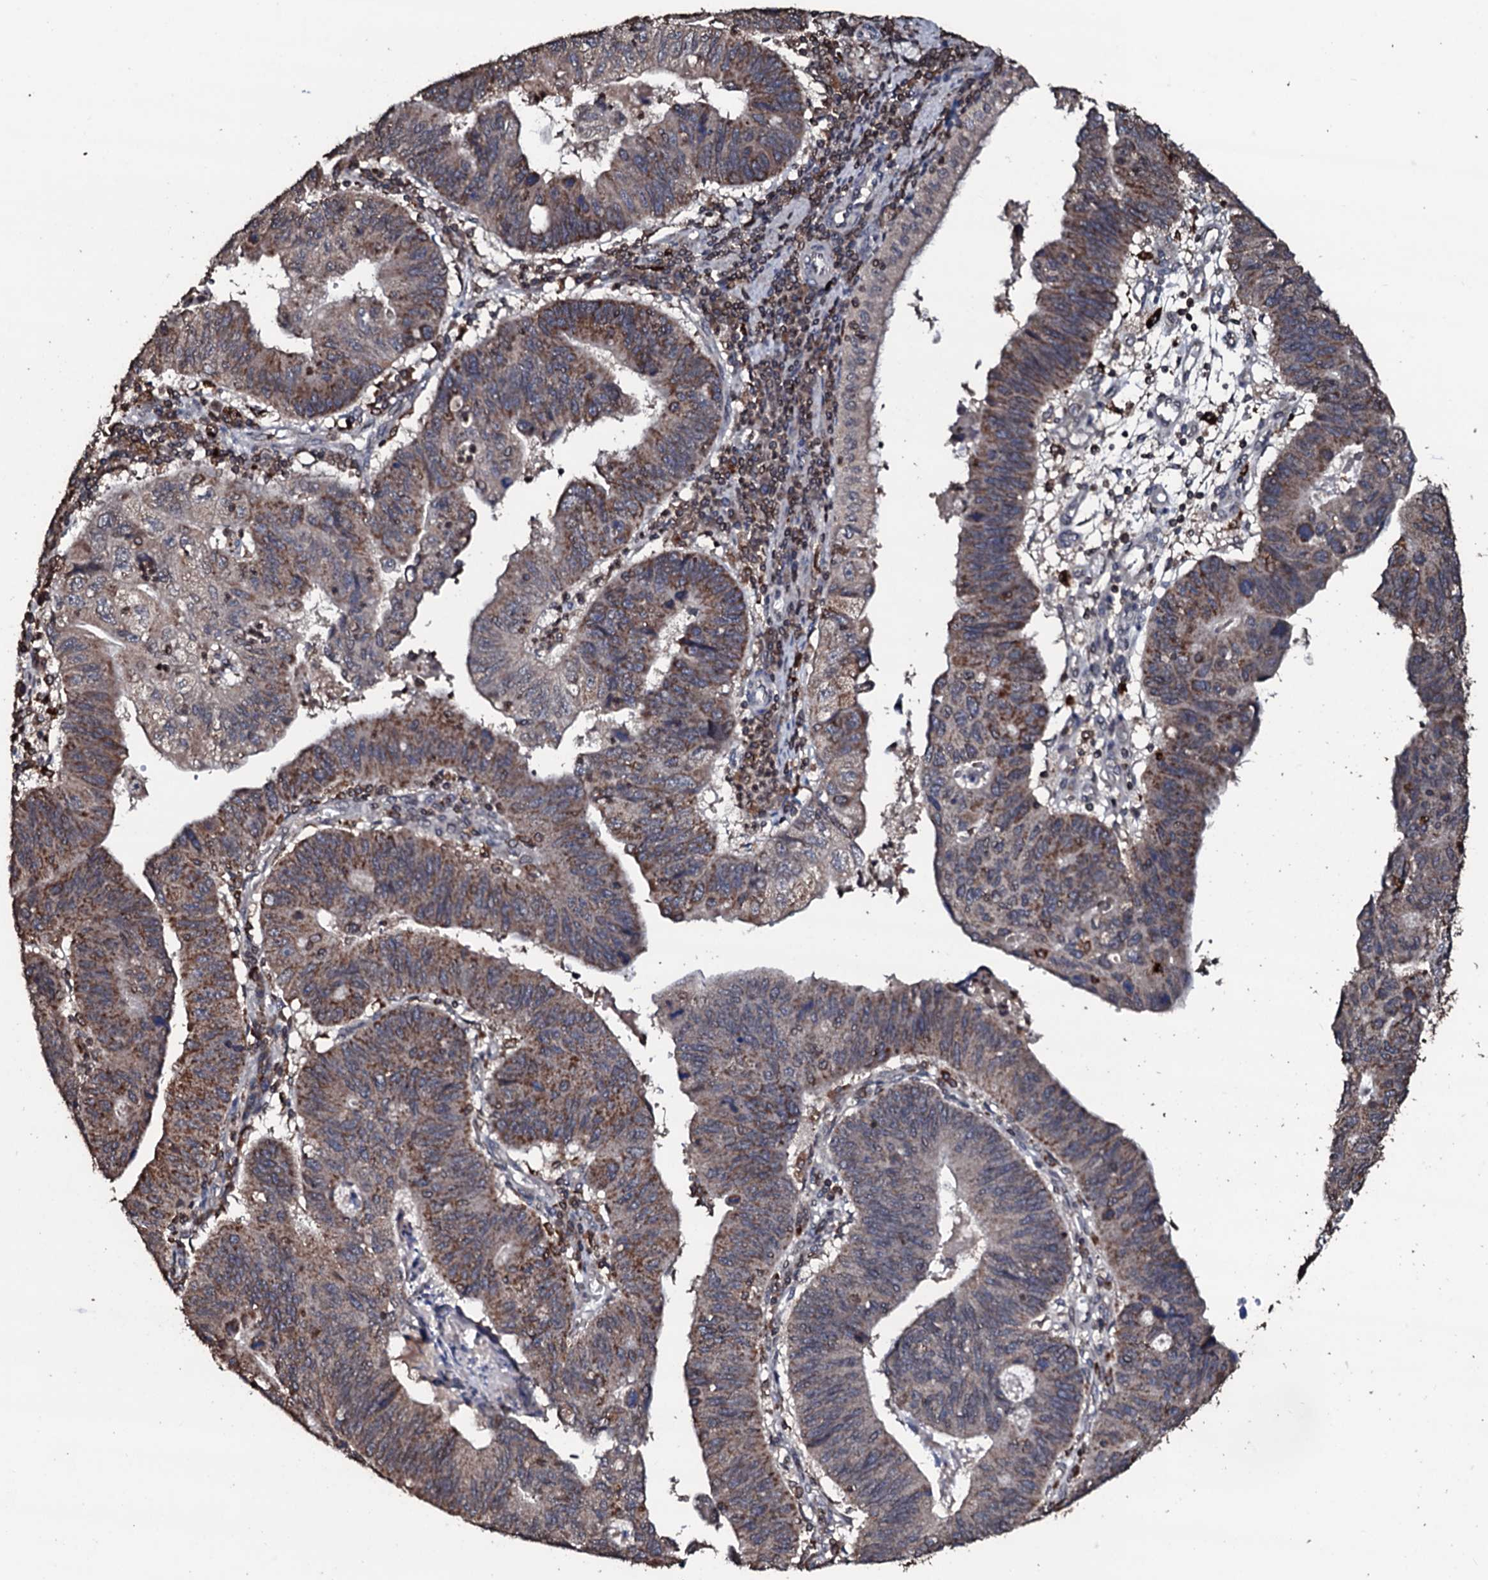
{"staining": {"intensity": "moderate", "quantity": ">75%", "location": "cytoplasmic/membranous"}, "tissue": "stomach cancer", "cell_type": "Tumor cells", "image_type": "cancer", "snomed": [{"axis": "morphology", "description": "Adenocarcinoma, NOS"}, {"axis": "topography", "description": "Stomach"}], "caption": "Tumor cells show medium levels of moderate cytoplasmic/membranous staining in approximately >75% of cells in stomach cancer (adenocarcinoma).", "gene": "SDHAF2", "patient": {"sex": "male", "age": 59}}